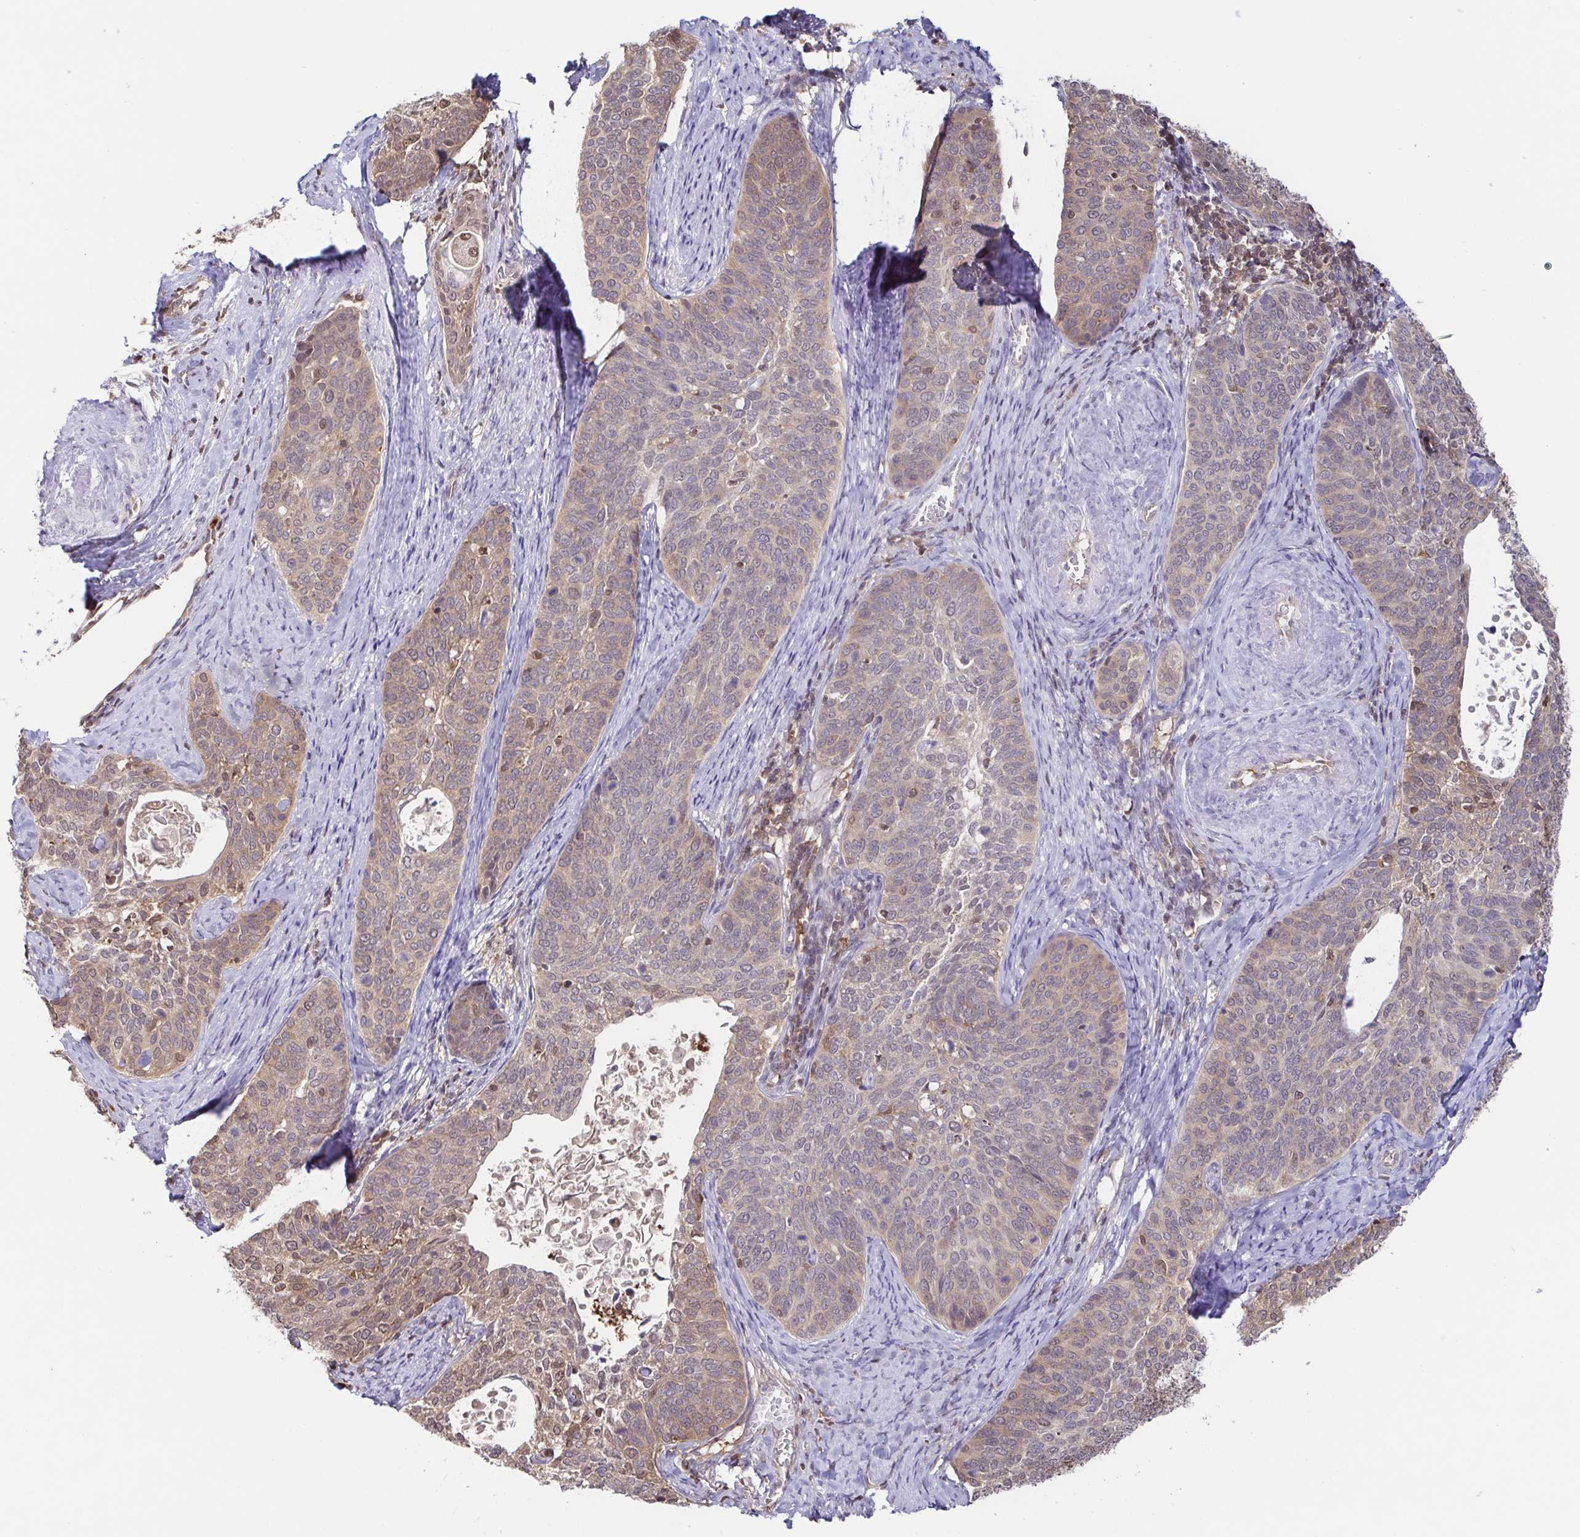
{"staining": {"intensity": "moderate", "quantity": ">75%", "location": "cytoplasmic/membranous,nuclear"}, "tissue": "cervical cancer", "cell_type": "Tumor cells", "image_type": "cancer", "snomed": [{"axis": "morphology", "description": "Squamous cell carcinoma, NOS"}, {"axis": "topography", "description": "Cervix"}], "caption": "Immunohistochemical staining of cervical squamous cell carcinoma reveals medium levels of moderate cytoplasmic/membranous and nuclear positivity in approximately >75% of tumor cells. Using DAB (3,3'-diaminobenzidine) (brown) and hematoxylin (blue) stains, captured at high magnification using brightfield microscopy.", "gene": "PSMB9", "patient": {"sex": "female", "age": 69}}